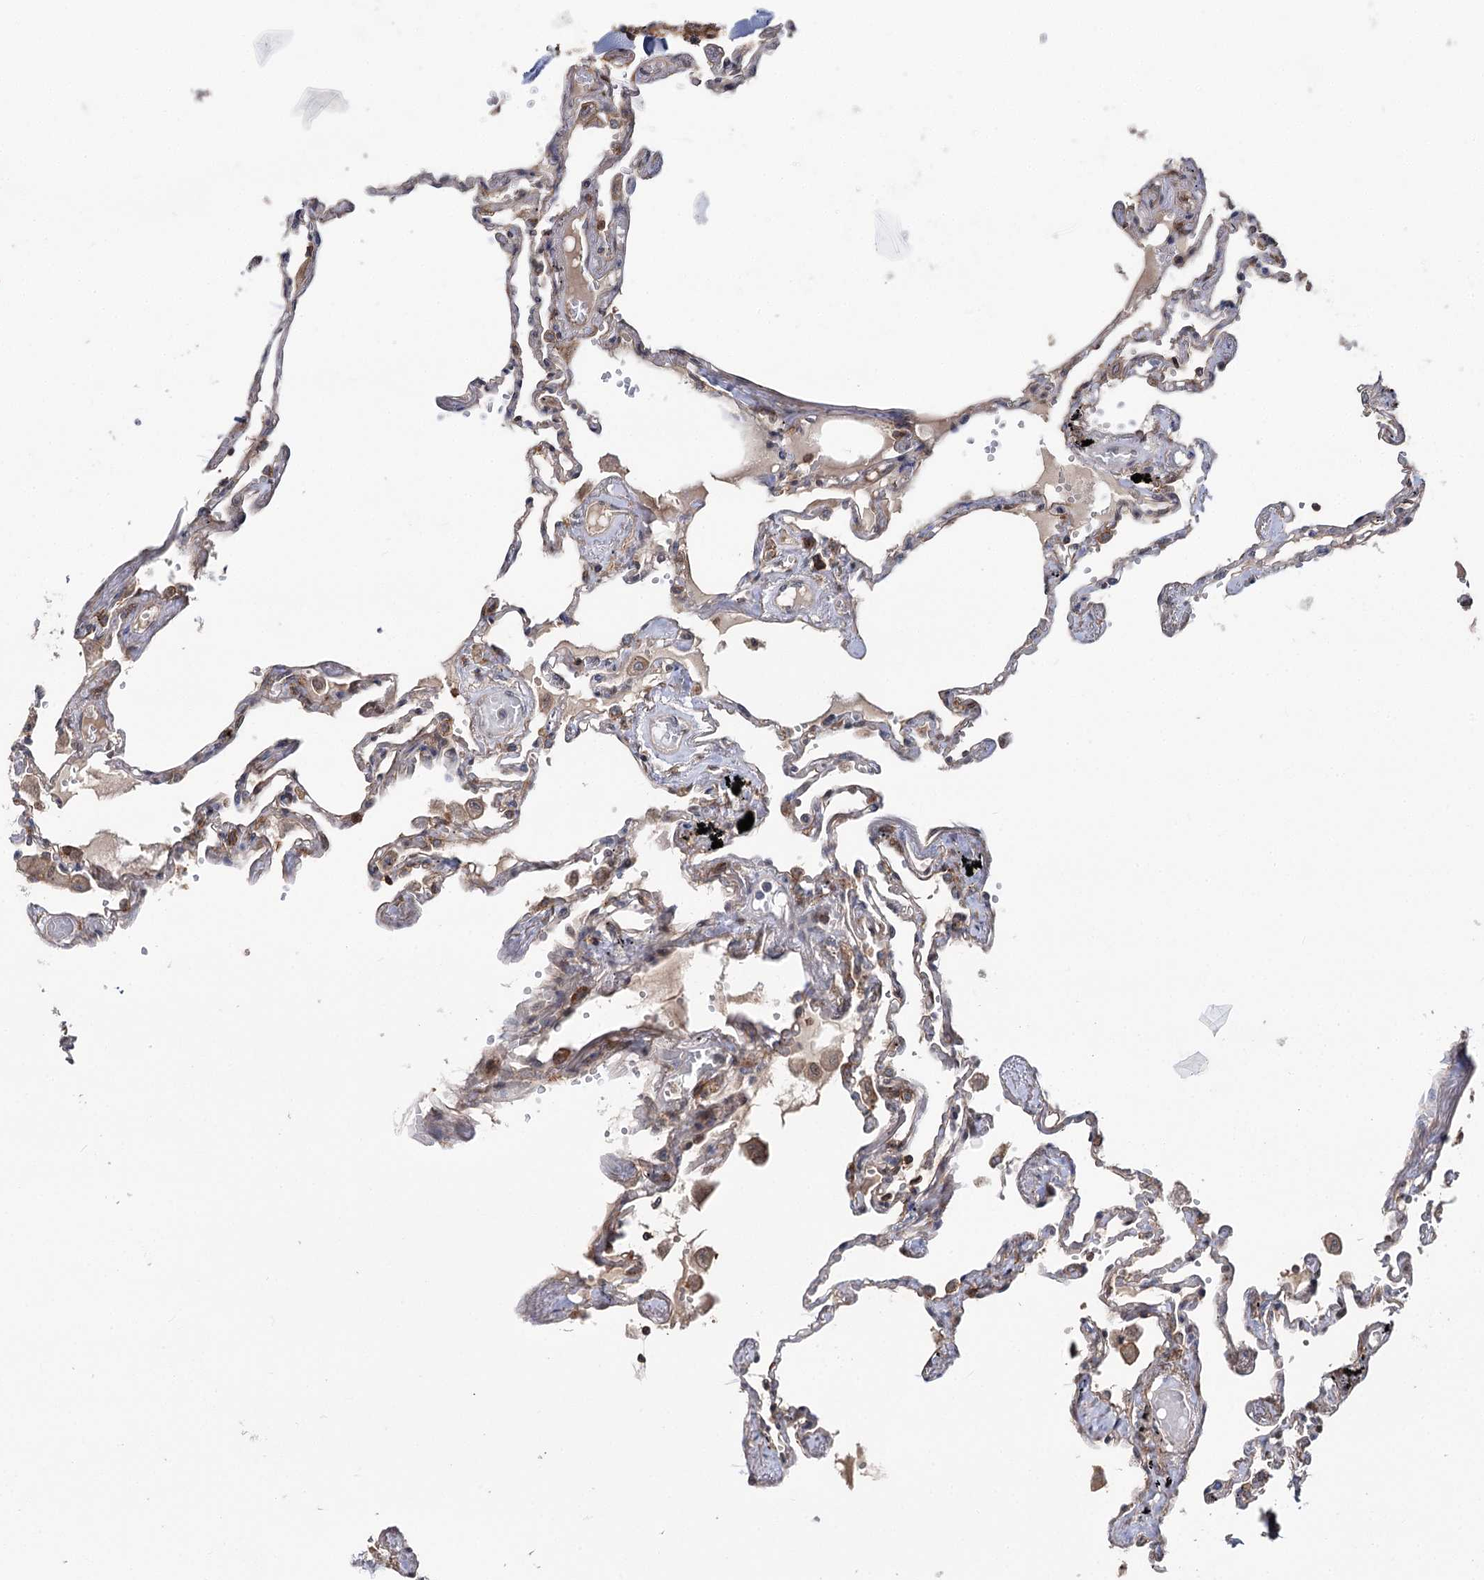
{"staining": {"intensity": "moderate", "quantity": "<25%", "location": "cytoplasmic/membranous,nuclear"}, "tissue": "lung", "cell_type": "Alveolar cells", "image_type": "normal", "snomed": [{"axis": "morphology", "description": "Normal tissue, NOS"}, {"axis": "topography", "description": "Lung"}], "caption": "Immunohistochemical staining of normal human lung shows low levels of moderate cytoplasmic/membranous,nuclear expression in about <25% of alveolar cells.", "gene": "STX6", "patient": {"sex": "female", "age": 67}}